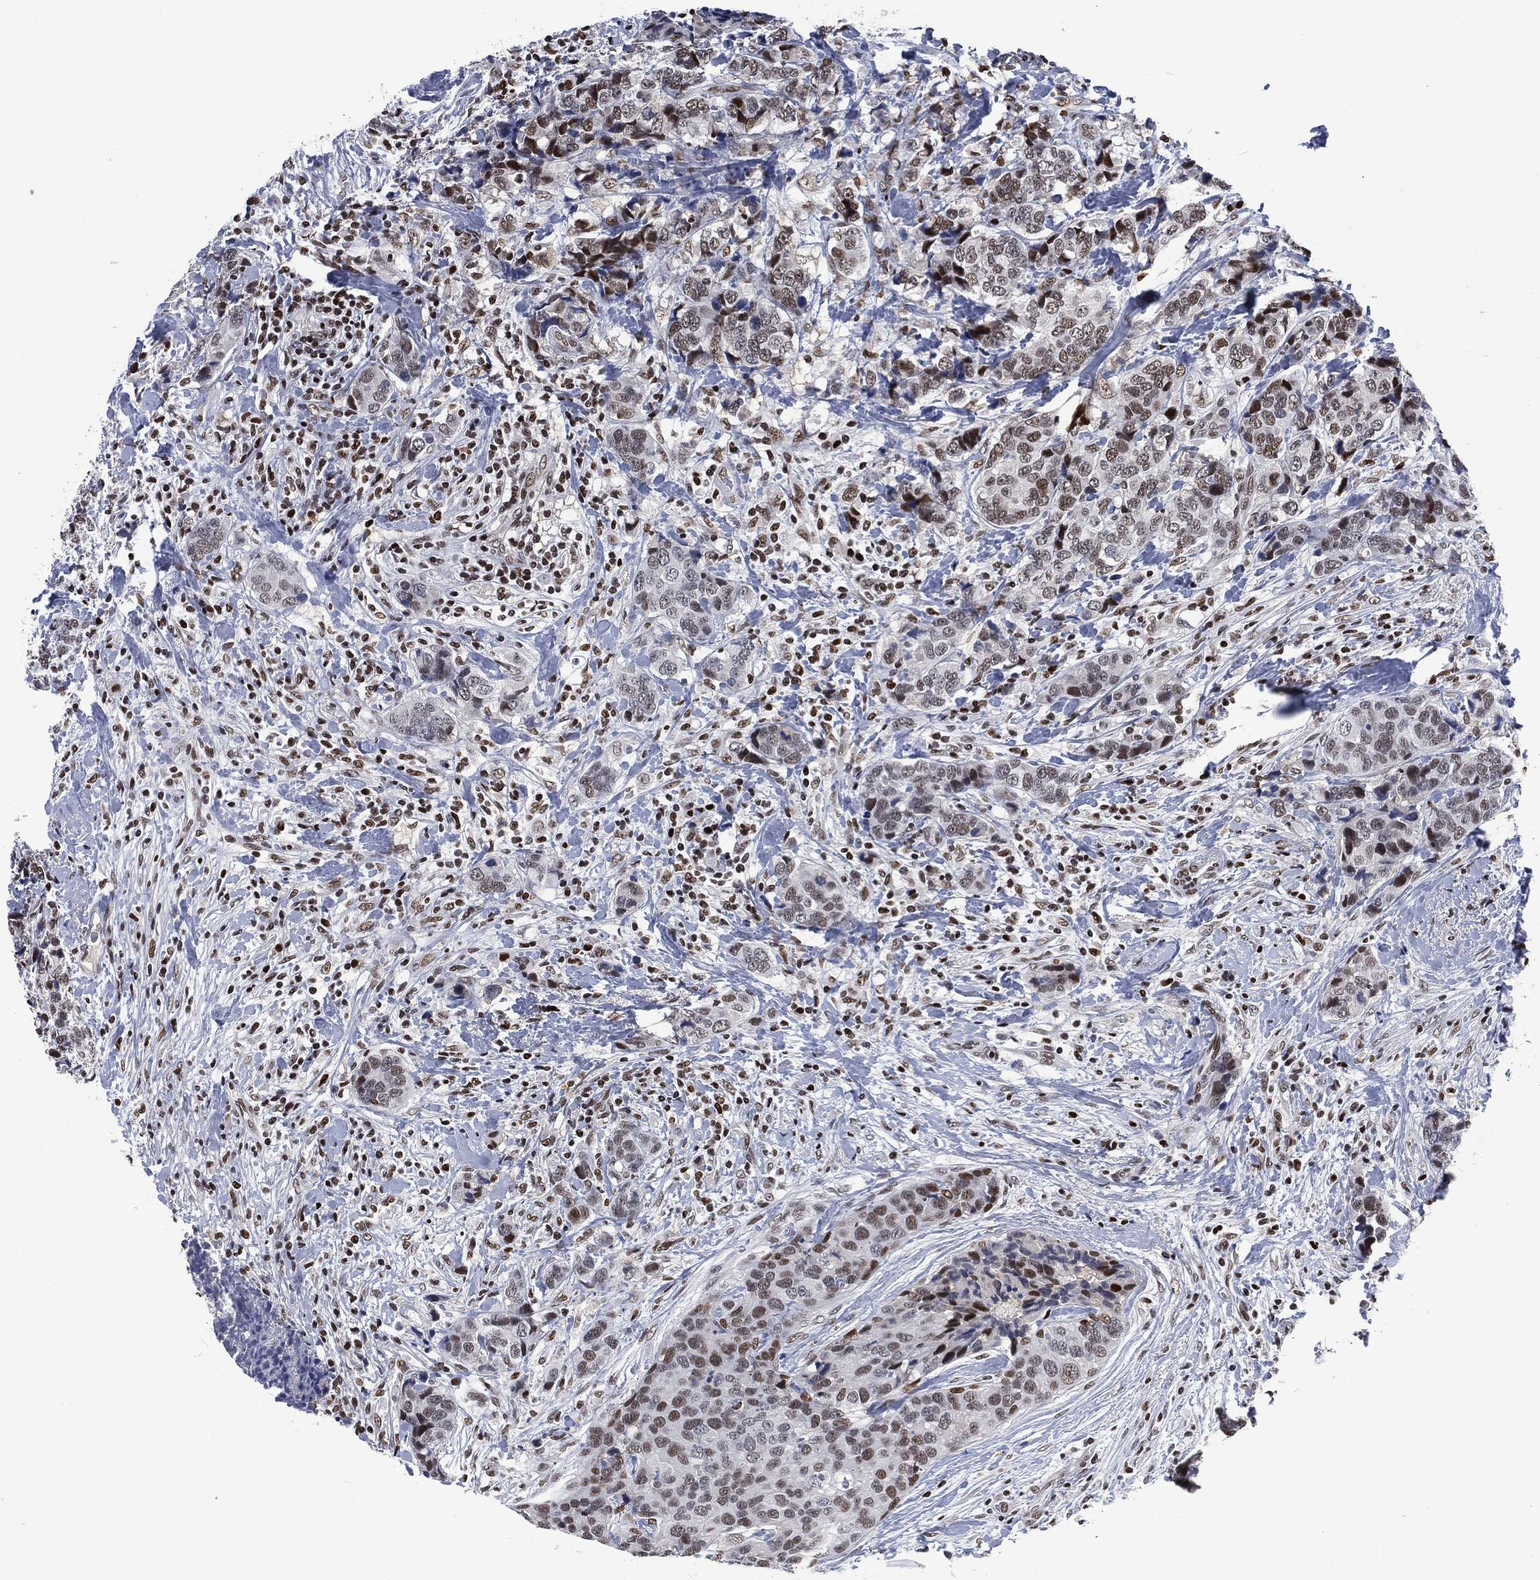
{"staining": {"intensity": "strong", "quantity": "<25%", "location": "nuclear"}, "tissue": "breast cancer", "cell_type": "Tumor cells", "image_type": "cancer", "snomed": [{"axis": "morphology", "description": "Lobular carcinoma"}, {"axis": "topography", "description": "Breast"}], "caption": "This photomicrograph shows IHC staining of human breast cancer, with medium strong nuclear expression in approximately <25% of tumor cells.", "gene": "DCPS", "patient": {"sex": "female", "age": 59}}